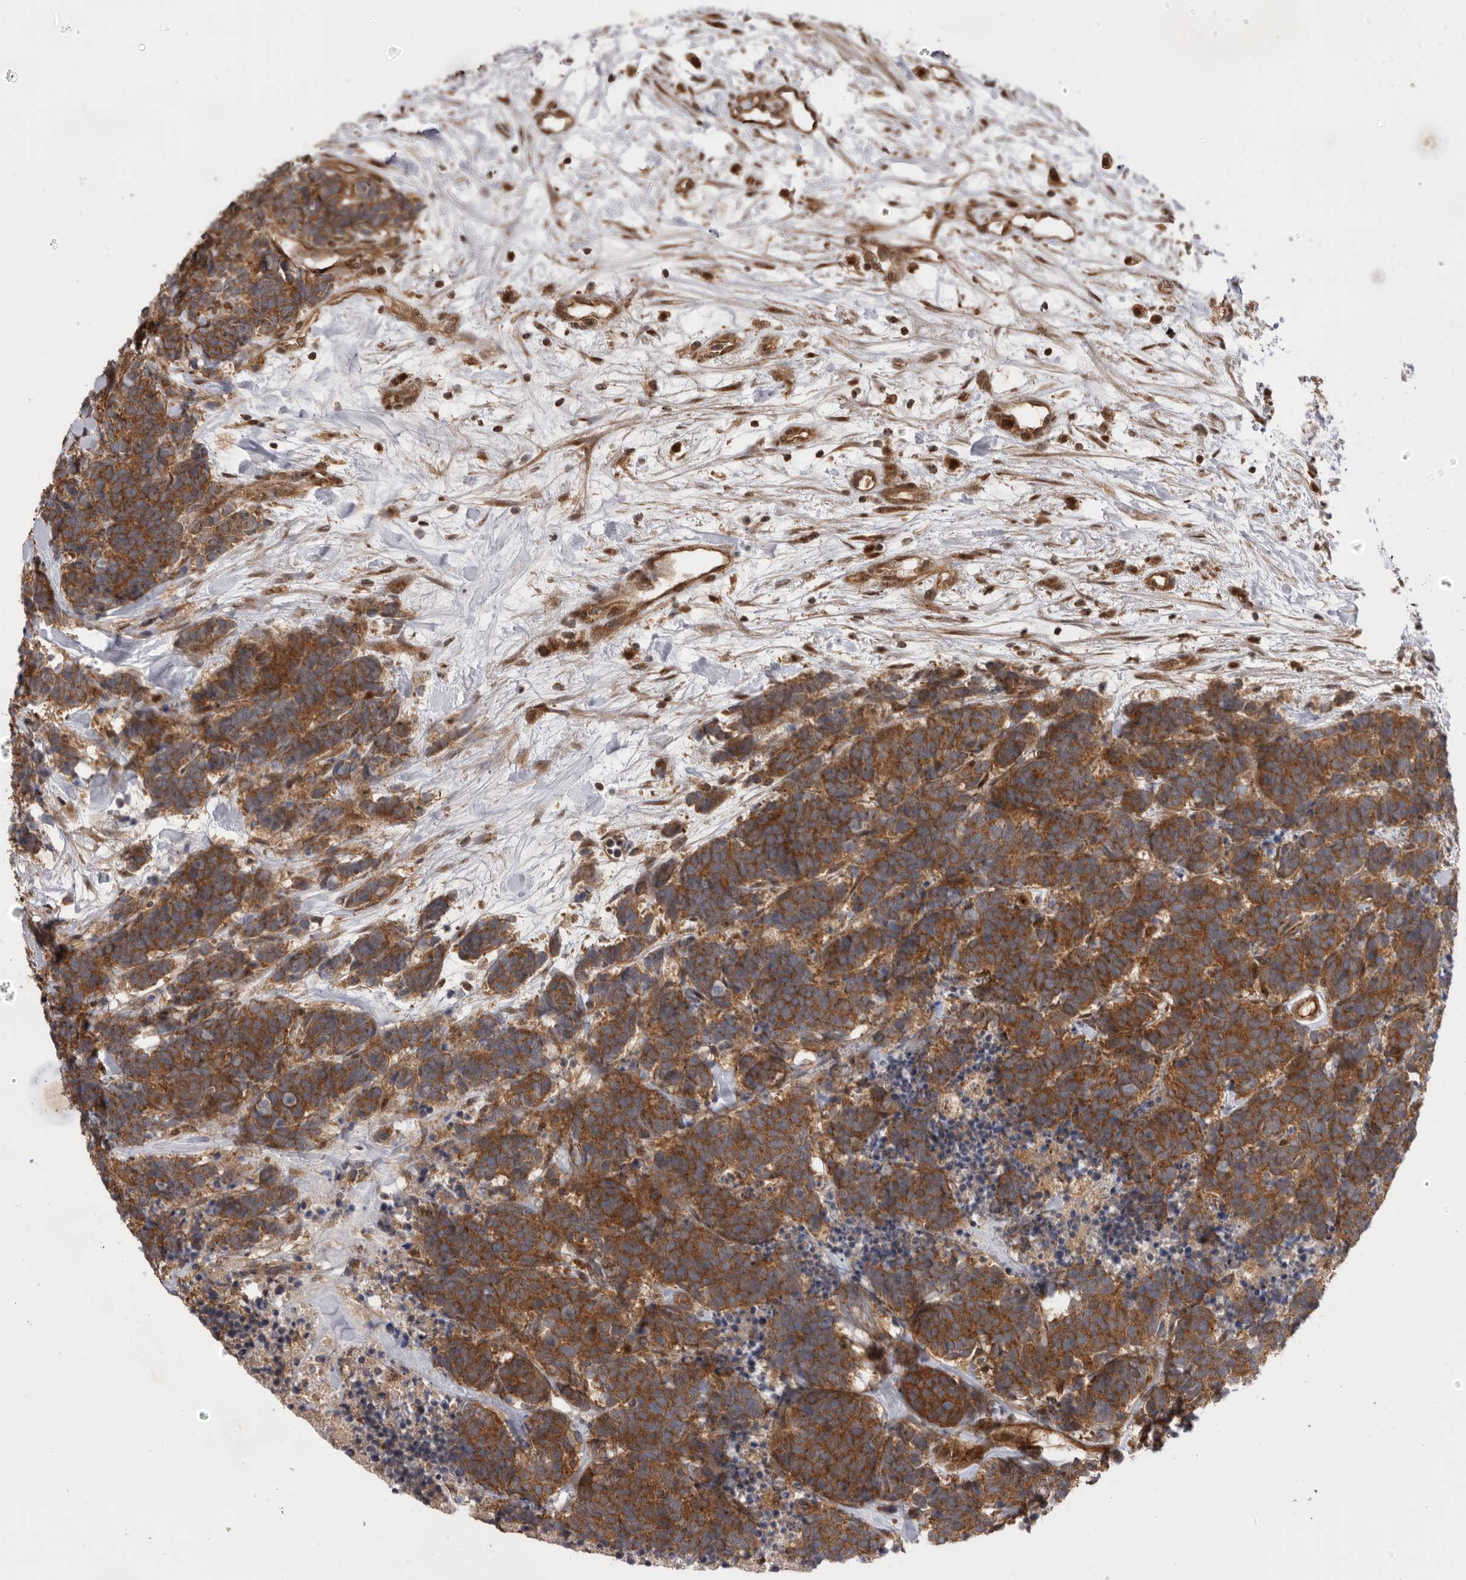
{"staining": {"intensity": "strong", "quantity": ">75%", "location": "cytoplasmic/membranous"}, "tissue": "carcinoid", "cell_type": "Tumor cells", "image_type": "cancer", "snomed": [{"axis": "morphology", "description": "Carcinoma, NOS"}, {"axis": "morphology", "description": "Carcinoid, malignant, NOS"}, {"axis": "topography", "description": "Urinary bladder"}], "caption": "The immunohistochemical stain labels strong cytoplasmic/membranous positivity in tumor cells of carcinoid tissue. The staining is performed using DAB brown chromogen to label protein expression. The nuclei are counter-stained blue using hematoxylin.", "gene": "DHDDS", "patient": {"sex": "male", "age": 57}}